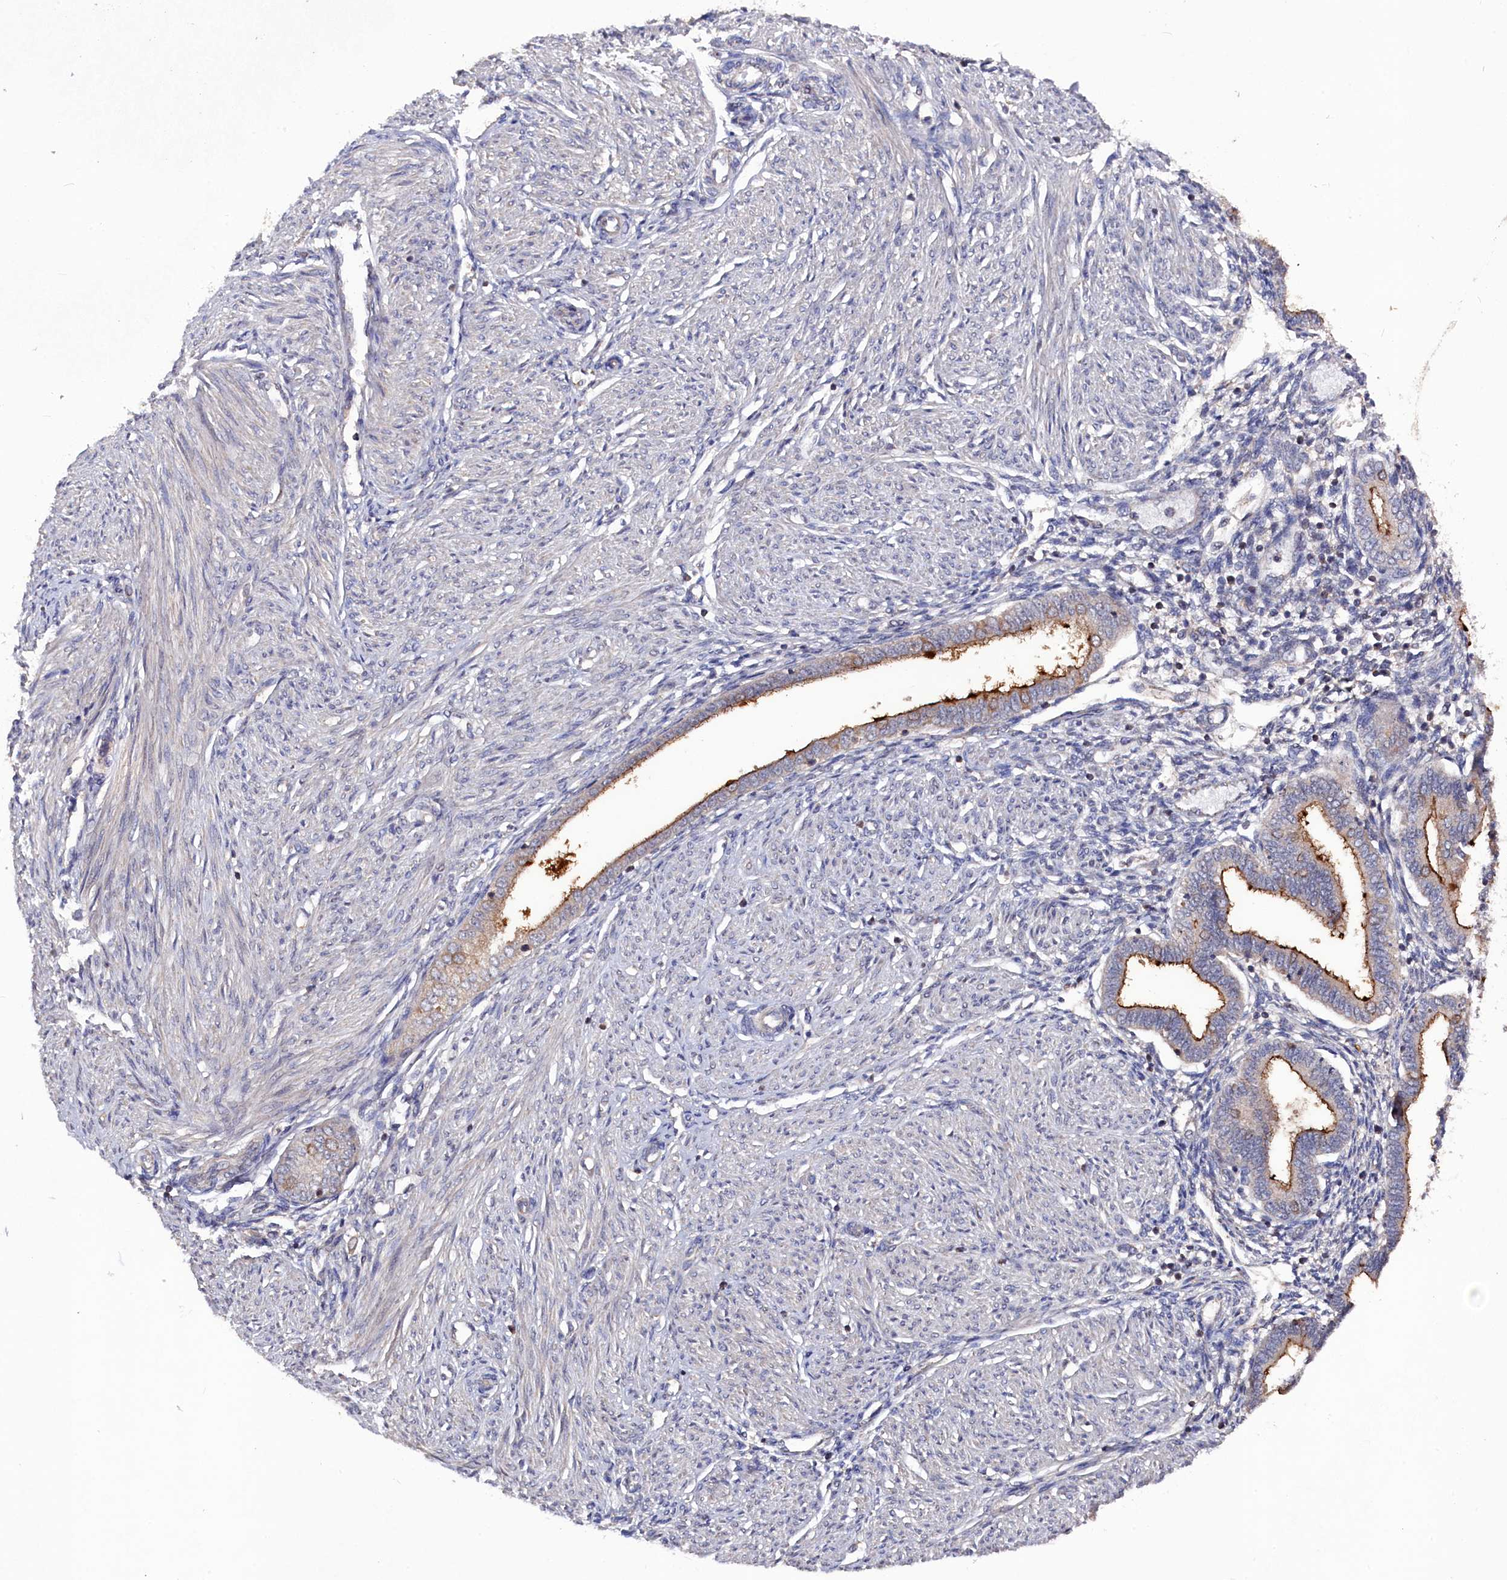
{"staining": {"intensity": "negative", "quantity": "none", "location": "none"}, "tissue": "endometrium", "cell_type": "Cells in endometrial stroma", "image_type": "normal", "snomed": [{"axis": "morphology", "description": "Normal tissue, NOS"}, {"axis": "topography", "description": "Endometrium"}], "caption": "Protein analysis of benign endometrium exhibits no significant staining in cells in endometrial stroma.", "gene": "TMC5", "patient": {"sex": "female", "age": 53}}